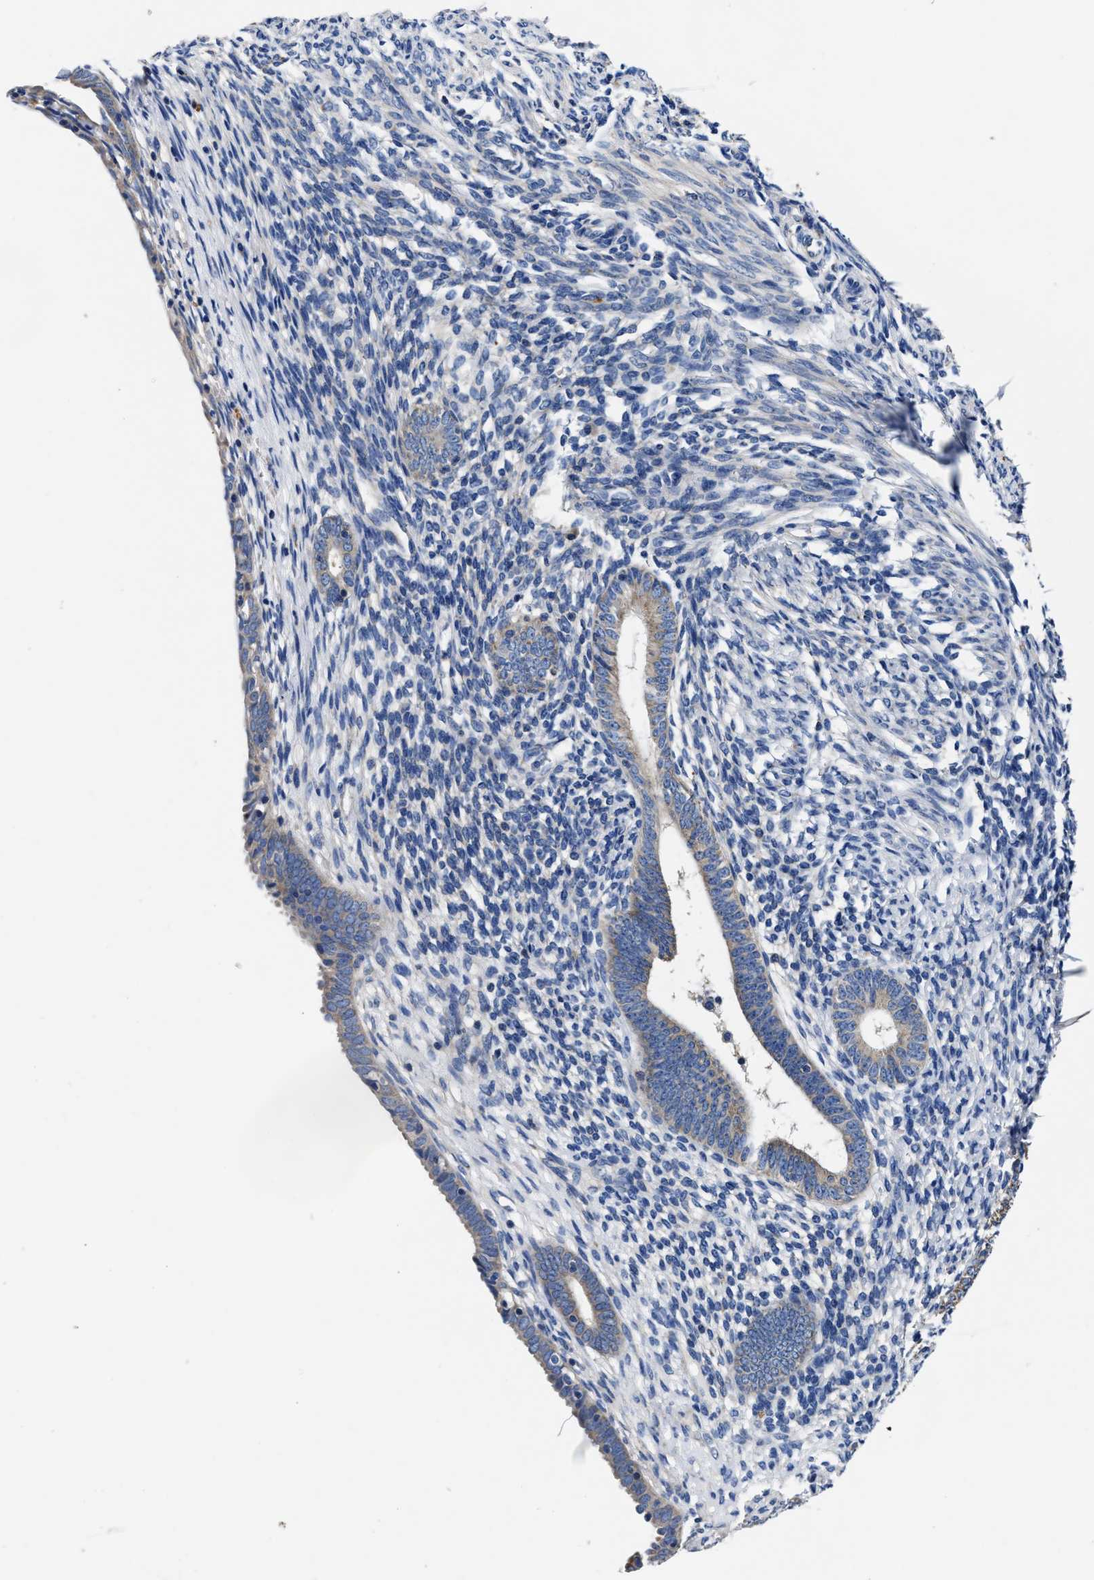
{"staining": {"intensity": "negative", "quantity": "none", "location": "none"}, "tissue": "endometrium", "cell_type": "Cells in endometrial stroma", "image_type": "normal", "snomed": [{"axis": "morphology", "description": "Normal tissue, NOS"}, {"axis": "morphology", "description": "Adenocarcinoma, NOS"}, {"axis": "topography", "description": "Endometrium"}], "caption": "High power microscopy image of an immunohistochemistry image of benign endometrium, revealing no significant positivity in cells in endometrial stroma. (DAB IHC with hematoxylin counter stain).", "gene": "PHLPP1", "patient": {"sex": "female", "age": 57}}